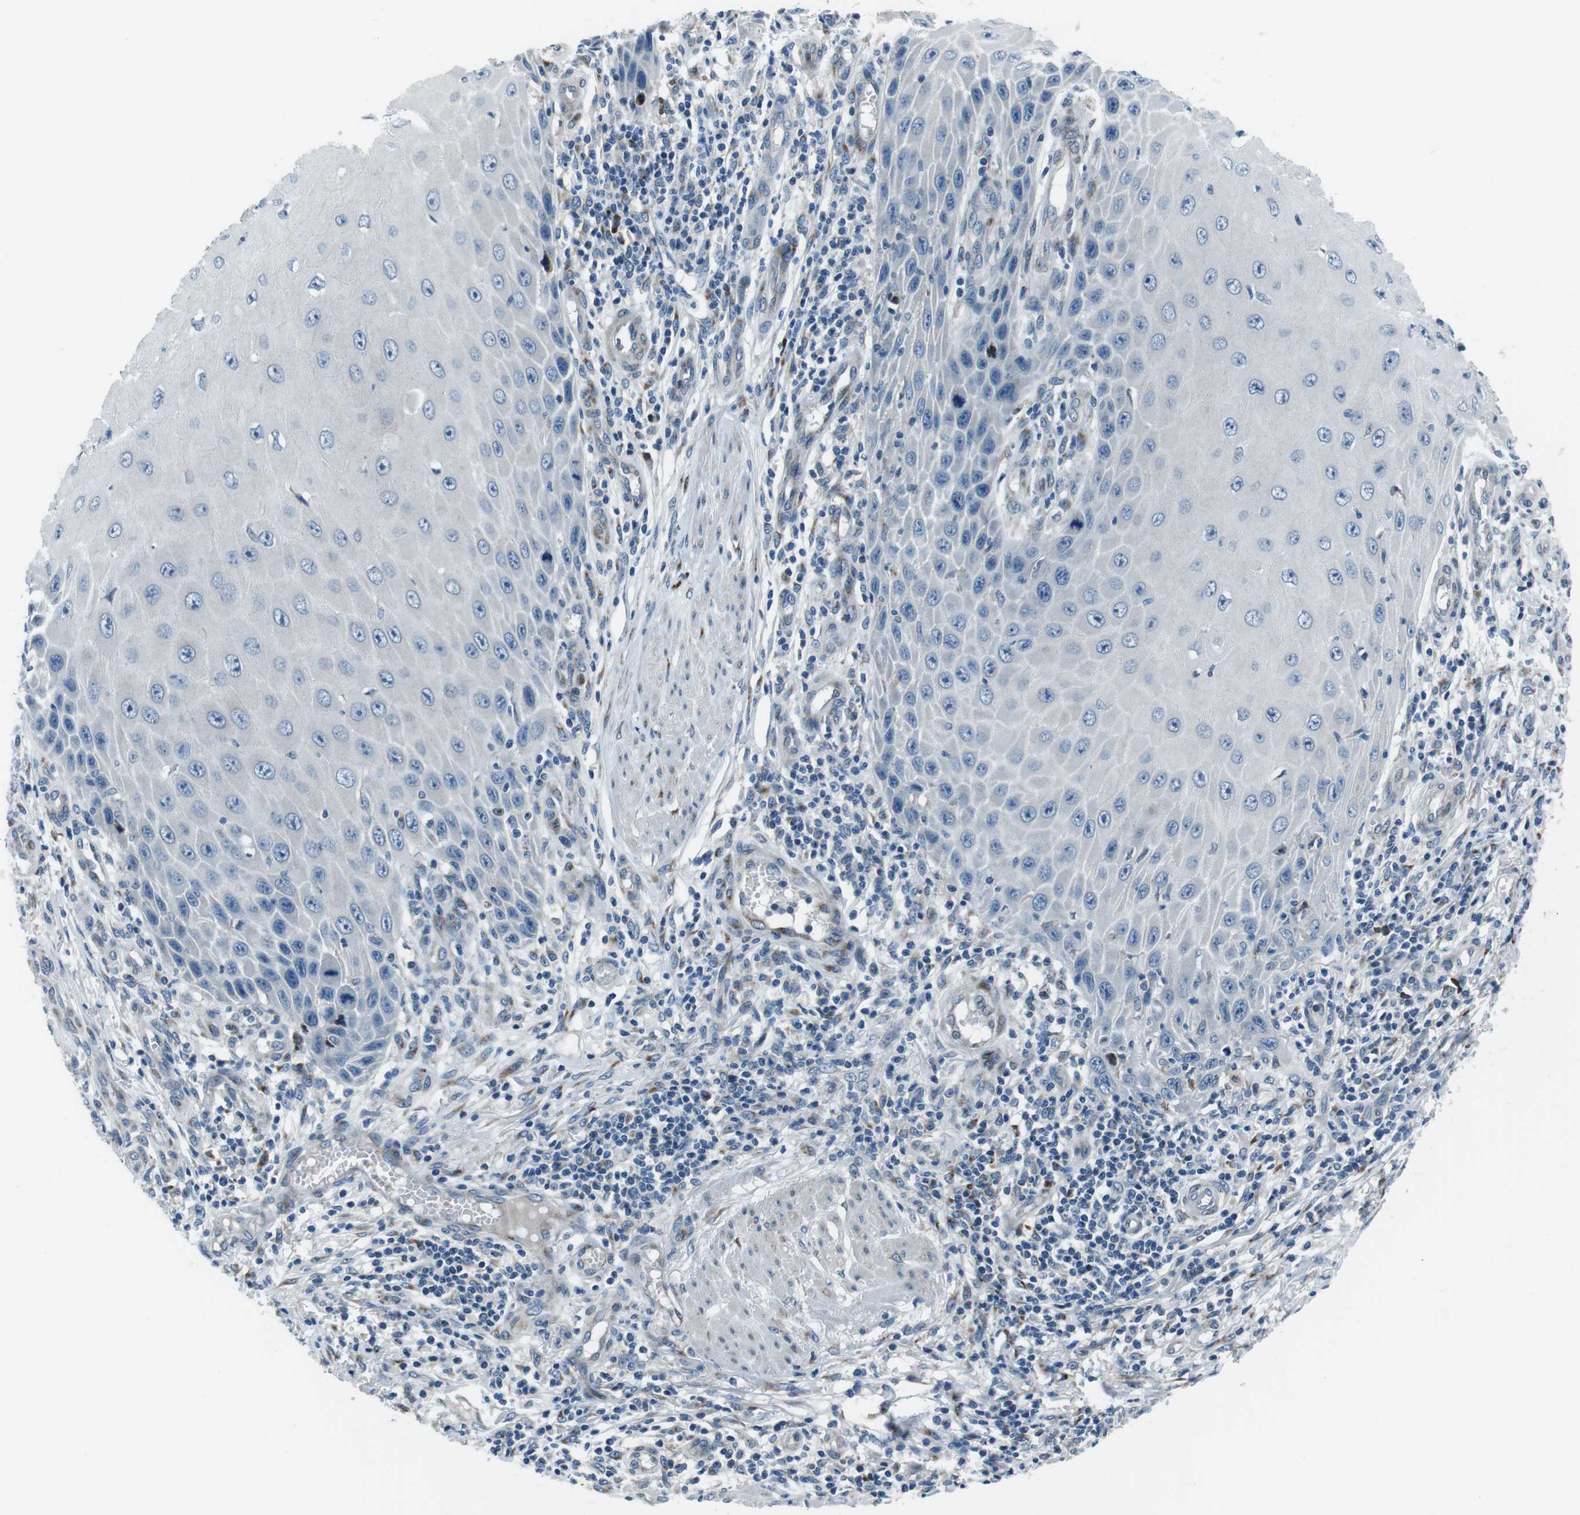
{"staining": {"intensity": "negative", "quantity": "none", "location": "none"}, "tissue": "skin cancer", "cell_type": "Tumor cells", "image_type": "cancer", "snomed": [{"axis": "morphology", "description": "Squamous cell carcinoma, NOS"}, {"axis": "topography", "description": "Skin"}], "caption": "IHC of human skin cancer reveals no positivity in tumor cells.", "gene": "NUCB2", "patient": {"sex": "female", "age": 73}}